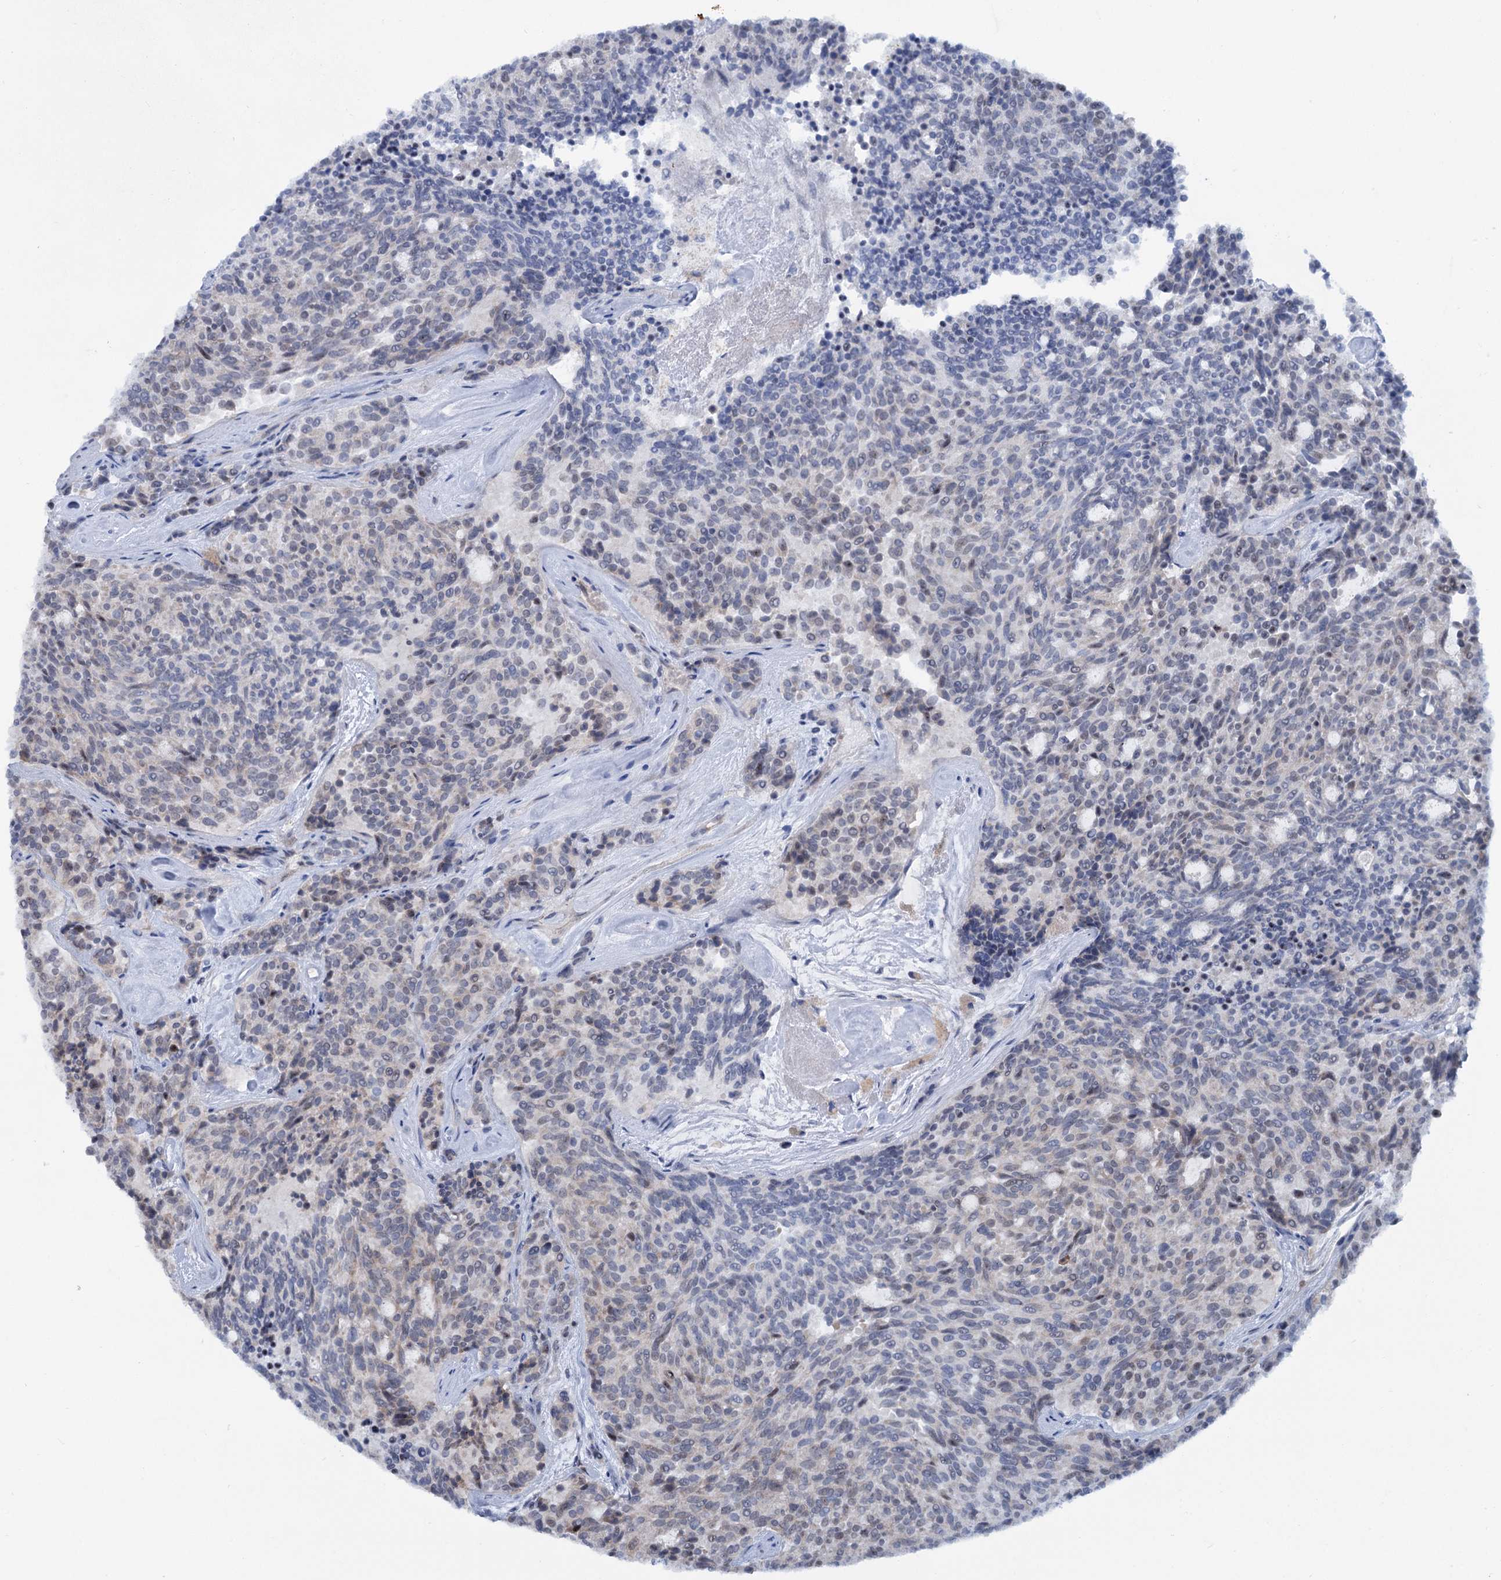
{"staining": {"intensity": "negative", "quantity": "none", "location": "none"}, "tissue": "carcinoid", "cell_type": "Tumor cells", "image_type": "cancer", "snomed": [{"axis": "morphology", "description": "Carcinoid, malignant, NOS"}, {"axis": "topography", "description": "Pancreas"}], "caption": "Immunohistochemistry micrograph of malignant carcinoid stained for a protein (brown), which demonstrates no expression in tumor cells.", "gene": "LPIN1", "patient": {"sex": "female", "age": 54}}